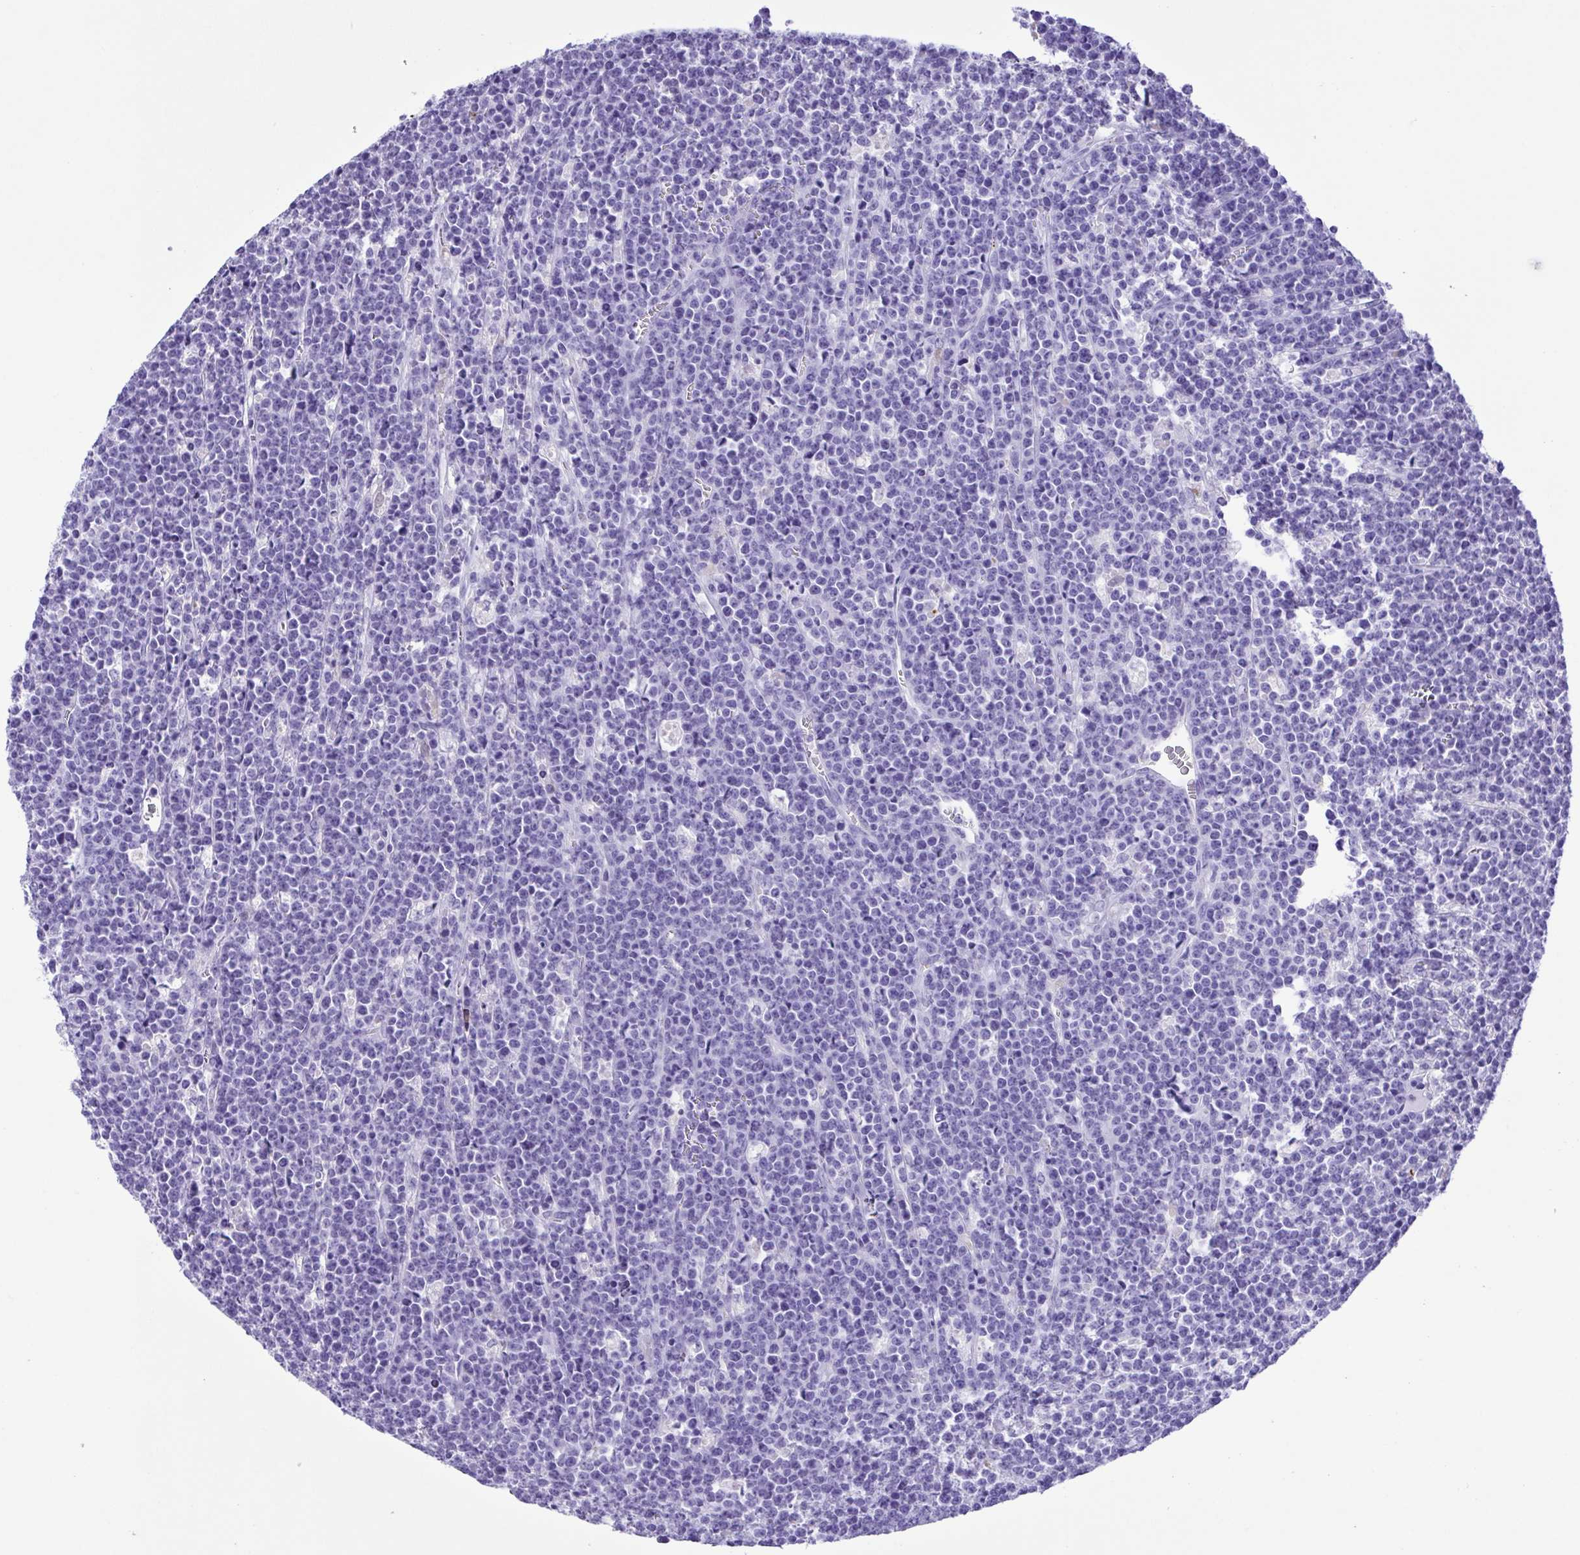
{"staining": {"intensity": "negative", "quantity": "none", "location": "none"}, "tissue": "lymphoma", "cell_type": "Tumor cells", "image_type": "cancer", "snomed": [{"axis": "morphology", "description": "Malignant lymphoma, non-Hodgkin's type, High grade"}, {"axis": "topography", "description": "Ovary"}], "caption": "Immunohistochemical staining of malignant lymphoma, non-Hodgkin's type (high-grade) reveals no significant positivity in tumor cells.", "gene": "OVGP1", "patient": {"sex": "female", "age": 56}}